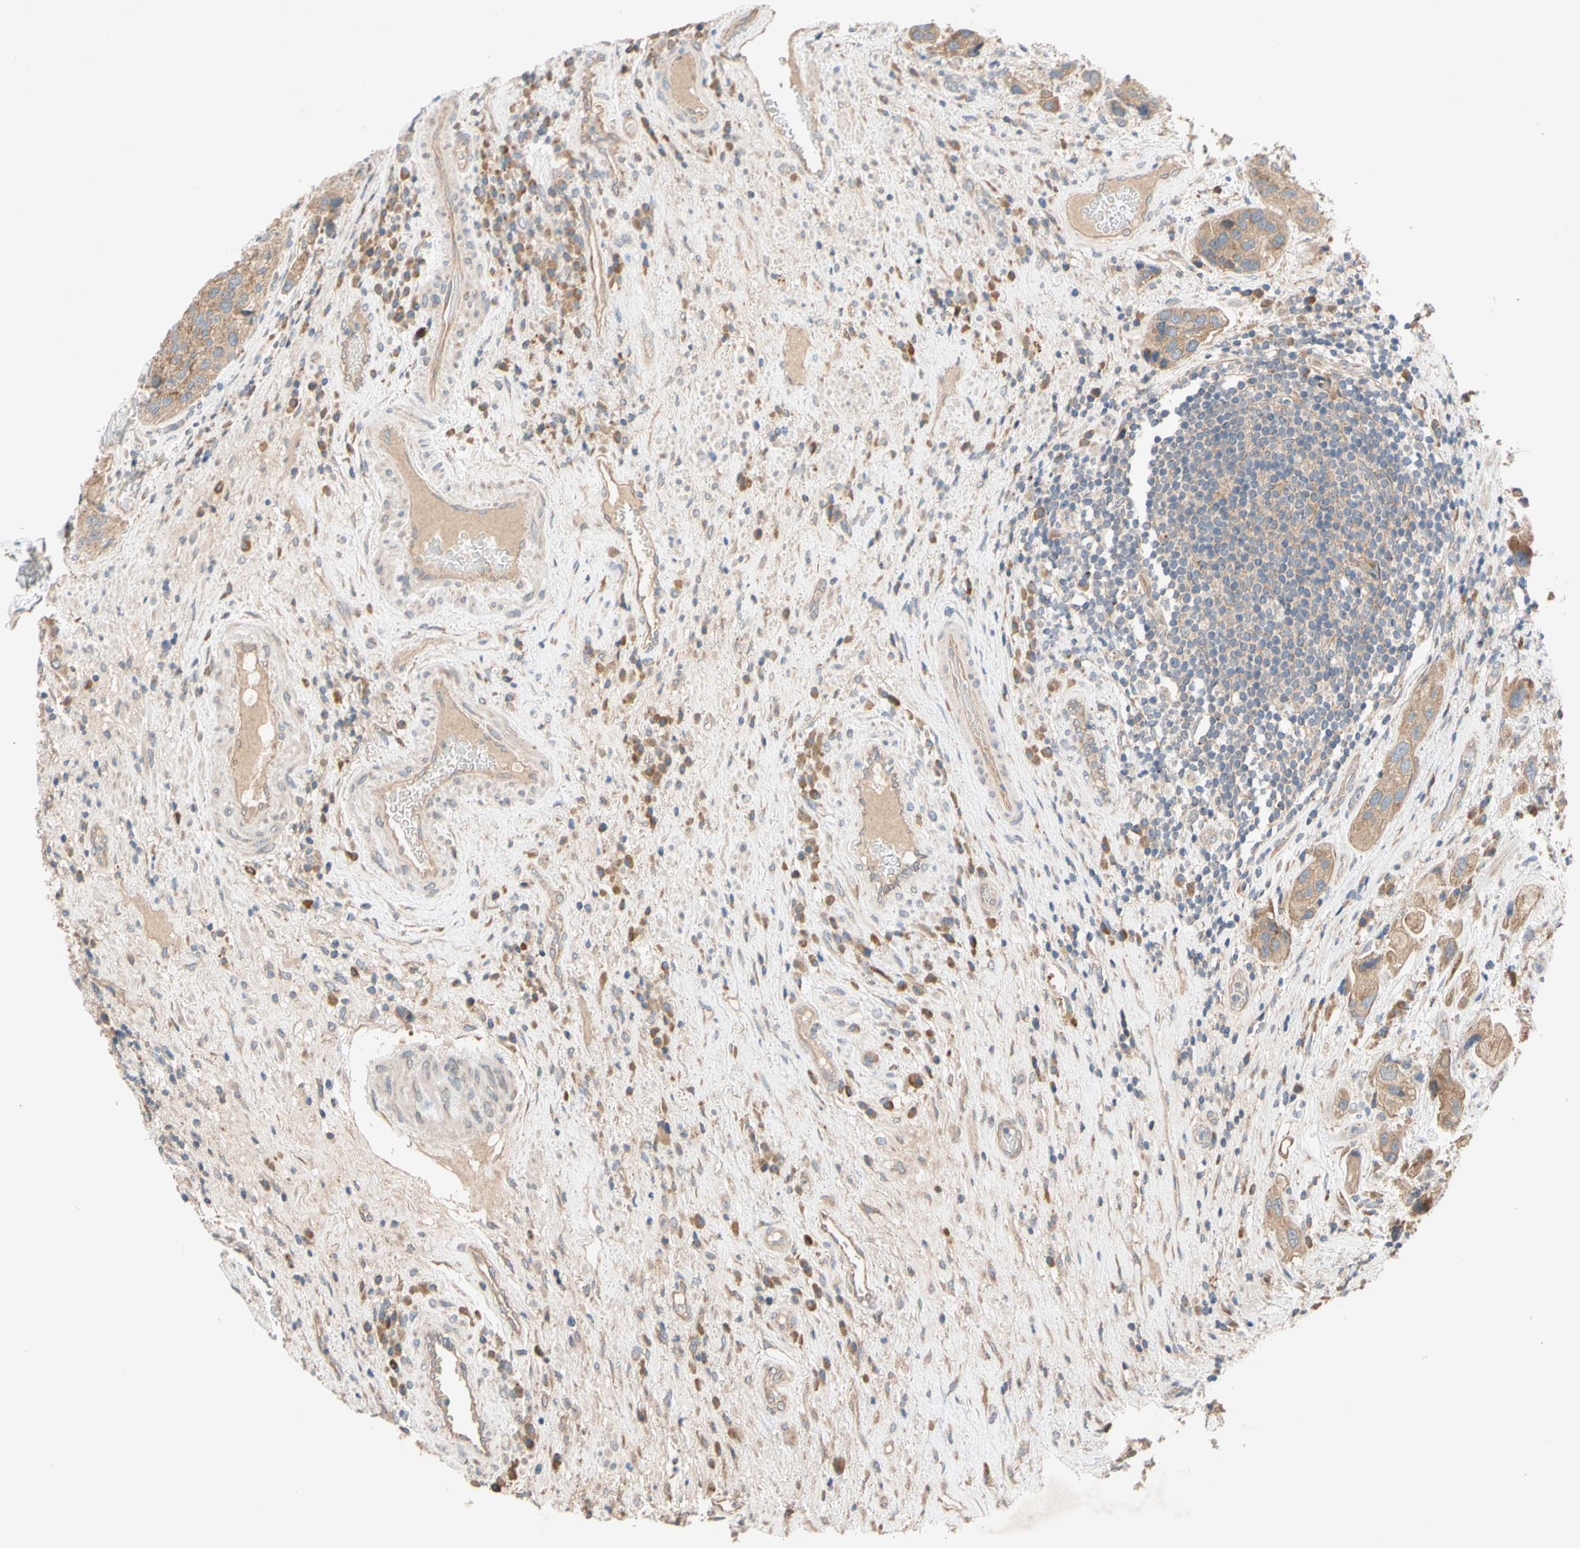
{"staining": {"intensity": "moderate", "quantity": ">75%", "location": "cytoplasmic/membranous"}, "tissue": "urothelial cancer", "cell_type": "Tumor cells", "image_type": "cancer", "snomed": [{"axis": "morphology", "description": "Urothelial carcinoma, High grade"}, {"axis": "topography", "description": "Urinary bladder"}], "caption": "A micrograph of human urothelial carcinoma (high-grade) stained for a protein shows moderate cytoplasmic/membranous brown staining in tumor cells.", "gene": "MBTPS2", "patient": {"sex": "female", "age": 64}}